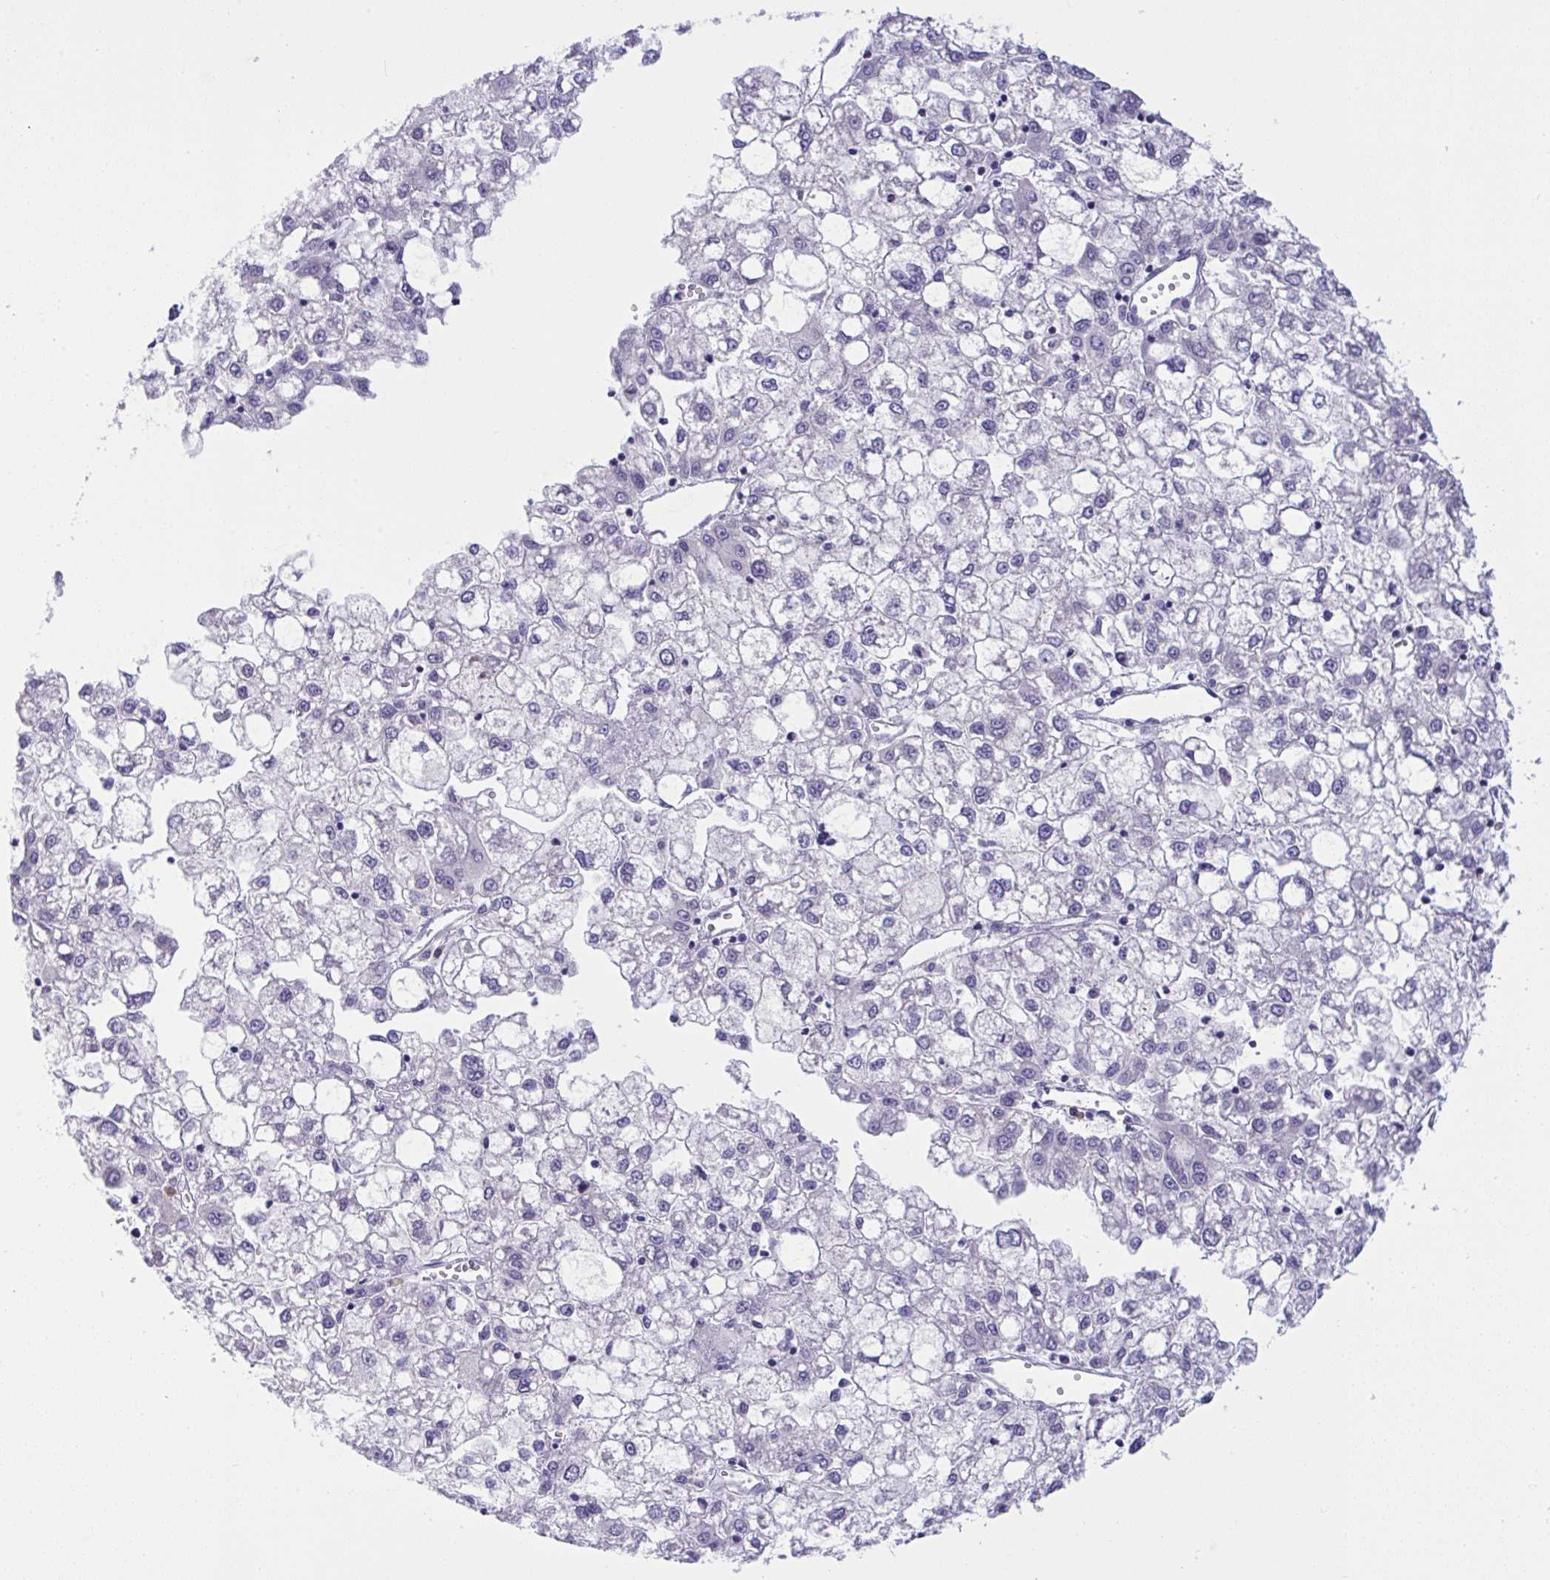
{"staining": {"intensity": "negative", "quantity": "none", "location": "none"}, "tissue": "liver cancer", "cell_type": "Tumor cells", "image_type": "cancer", "snomed": [{"axis": "morphology", "description": "Carcinoma, Hepatocellular, NOS"}, {"axis": "topography", "description": "Liver"}], "caption": "Hepatocellular carcinoma (liver) was stained to show a protein in brown. There is no significant positivity in tumor cells.", "gene": "TMEM41A", "patient": {"sex": "male", "age": 40}}